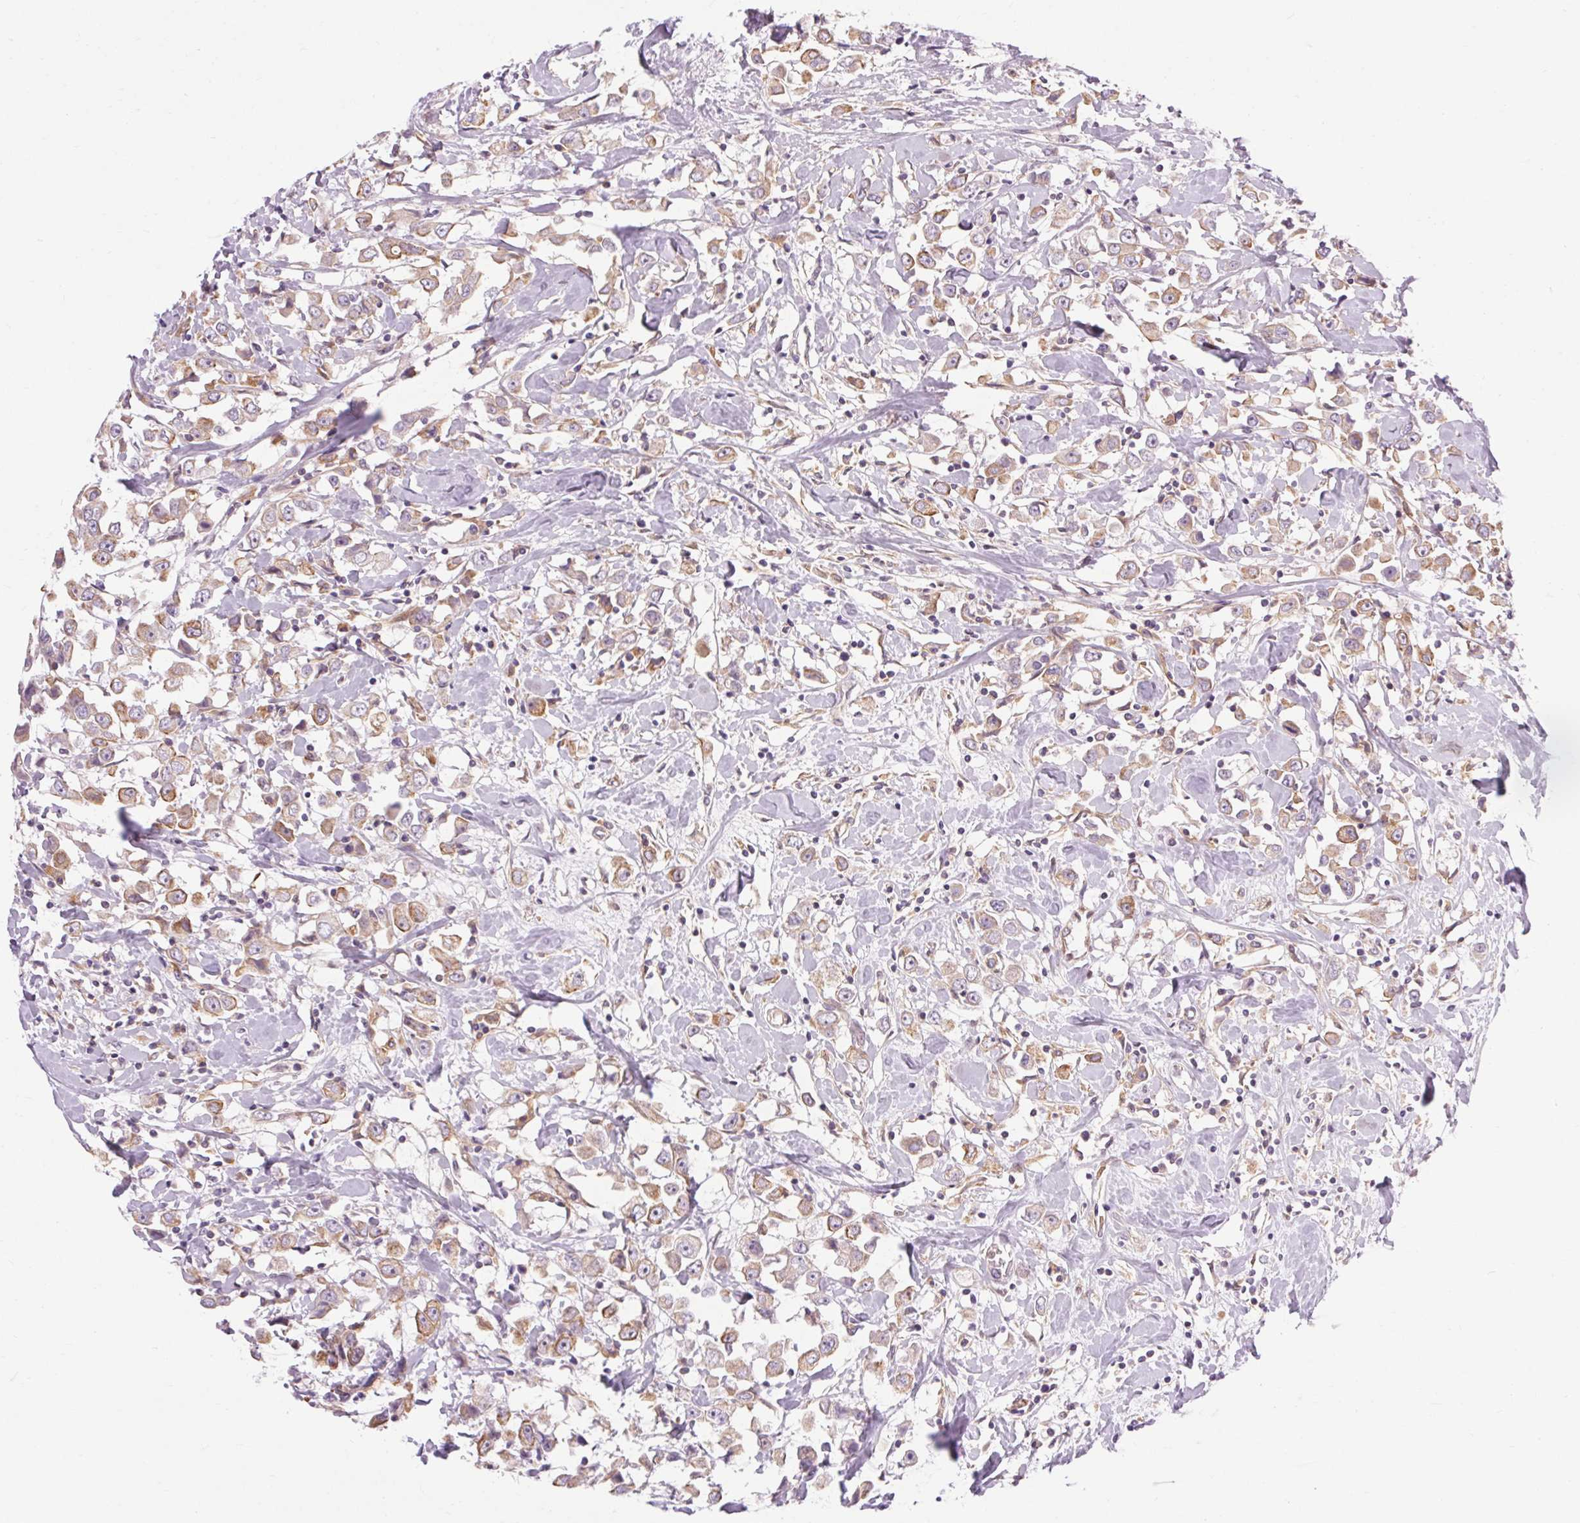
{"staining": {"intensity": "moderate", "quantity": "25%-75%", "location": "cytoplasmic/membranous"}, "tissue": "breast cancer", "cell_type": "Tumor cells", "image_type": "cancer", "snomed": [{"axis": "morphology", "description": "Duct carcinoma"}, {"axis": "topography", "description": "Breast"}], "caption": "Human breast intraductal carcinoma stained for a protein (brown) exhibits moderate cytoplasmic/membranous positive positivity in approximately 25%-75% of tumor cells.", "gene": "TM6SF1", "patient": {"sex": "female", "age": 61}}